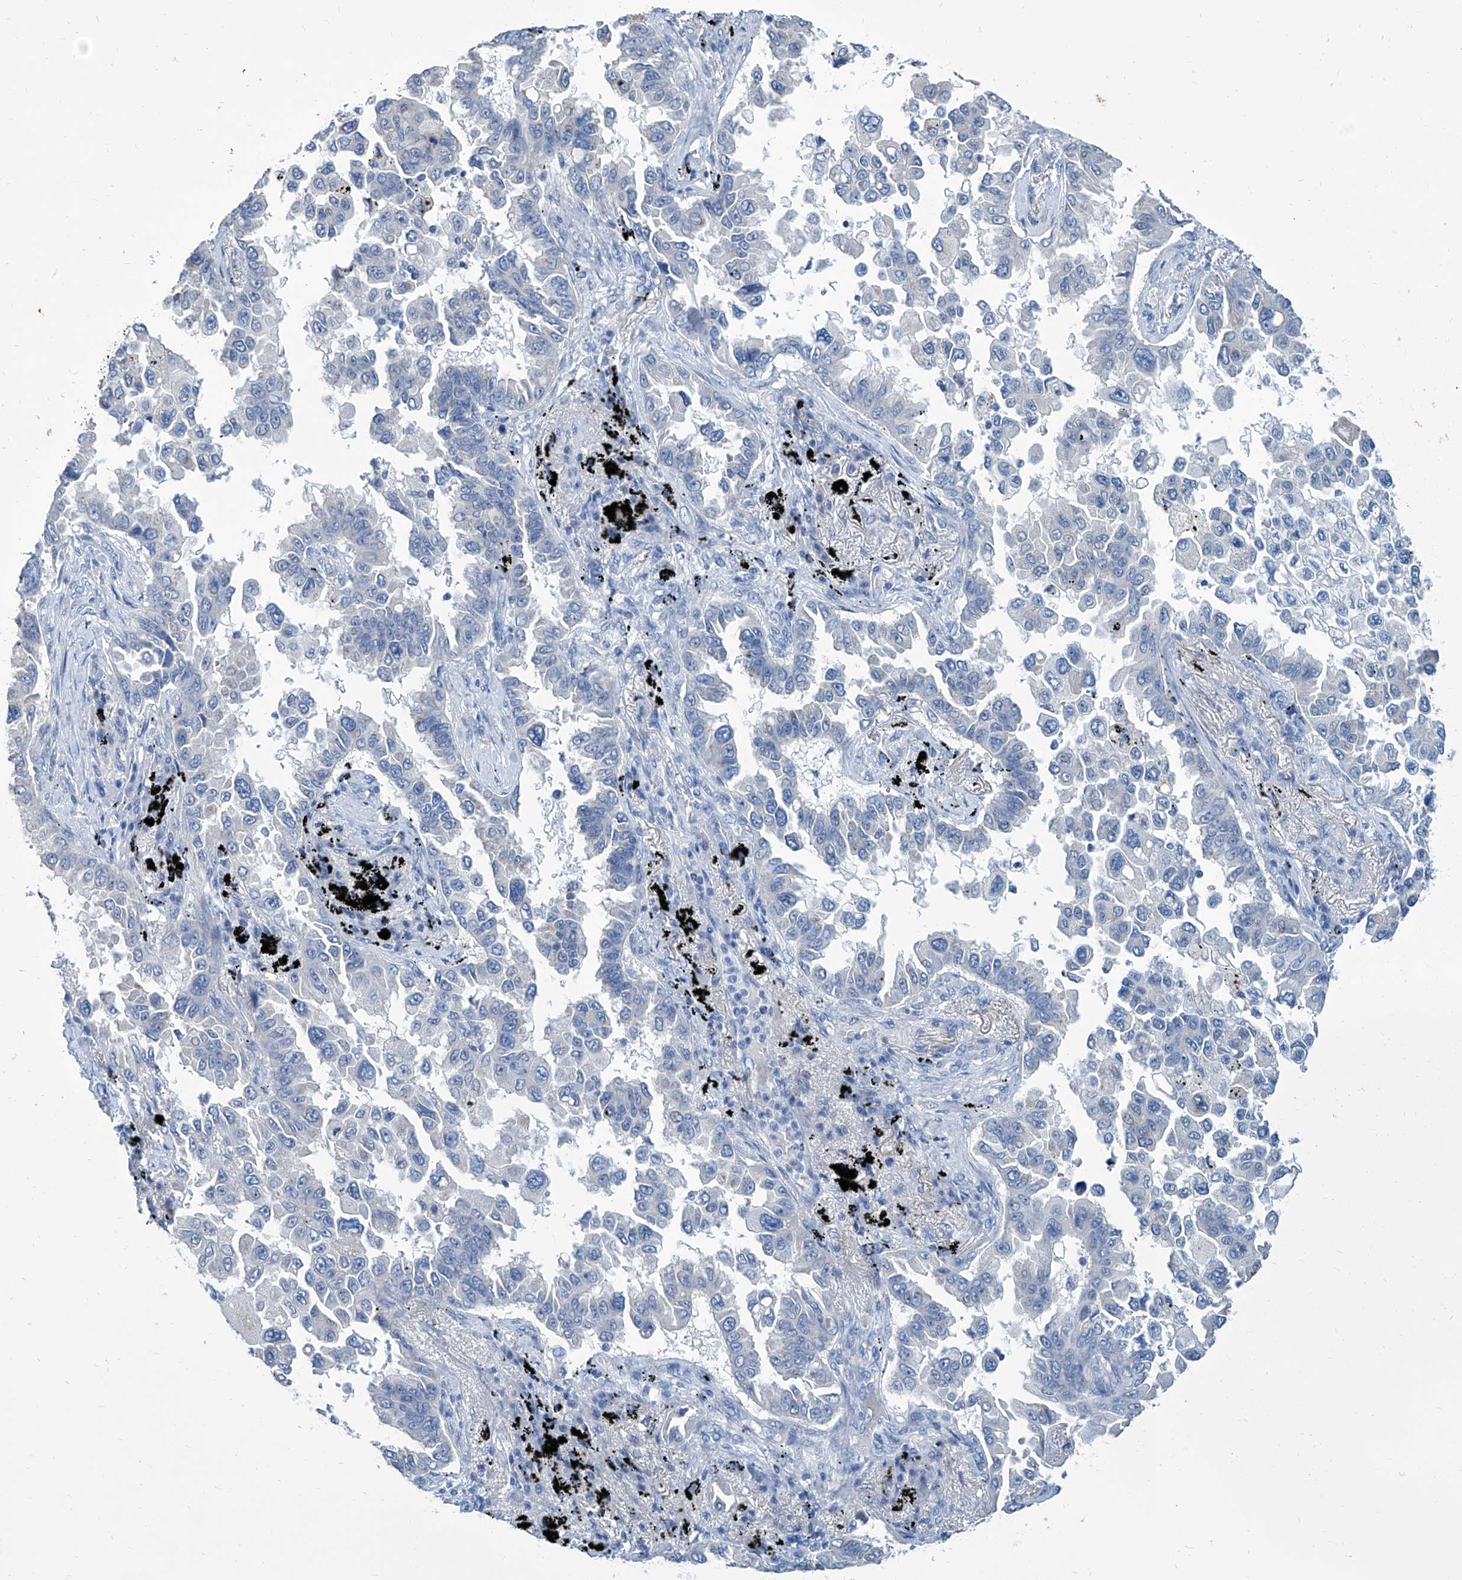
{"staining": {"intensity": "negative", "quantity": "none", "location": "none"}, "tissue": "lung cancer", "cell_type": "Tumor cells", "image_type": "cancer", "snomed": [{"axis": "morphology", "description": "Adenocarcinoma, NOS"}, {"axis": "topography", "description": "Lung"}], "caption": "High magnification brightfield microscopy of lung adenocarcinoma stained with DAB (brown) and counterstained with hematoxylin (blue): tumor cells show no significant expression. The staining is performed using DAB (3,3'-diaminobenzidine) brown chromogen with nuclei counter-stained in using hematoxylin.", "gene": "ZNF519", "patient": {"sex": "female", "age": 67}}